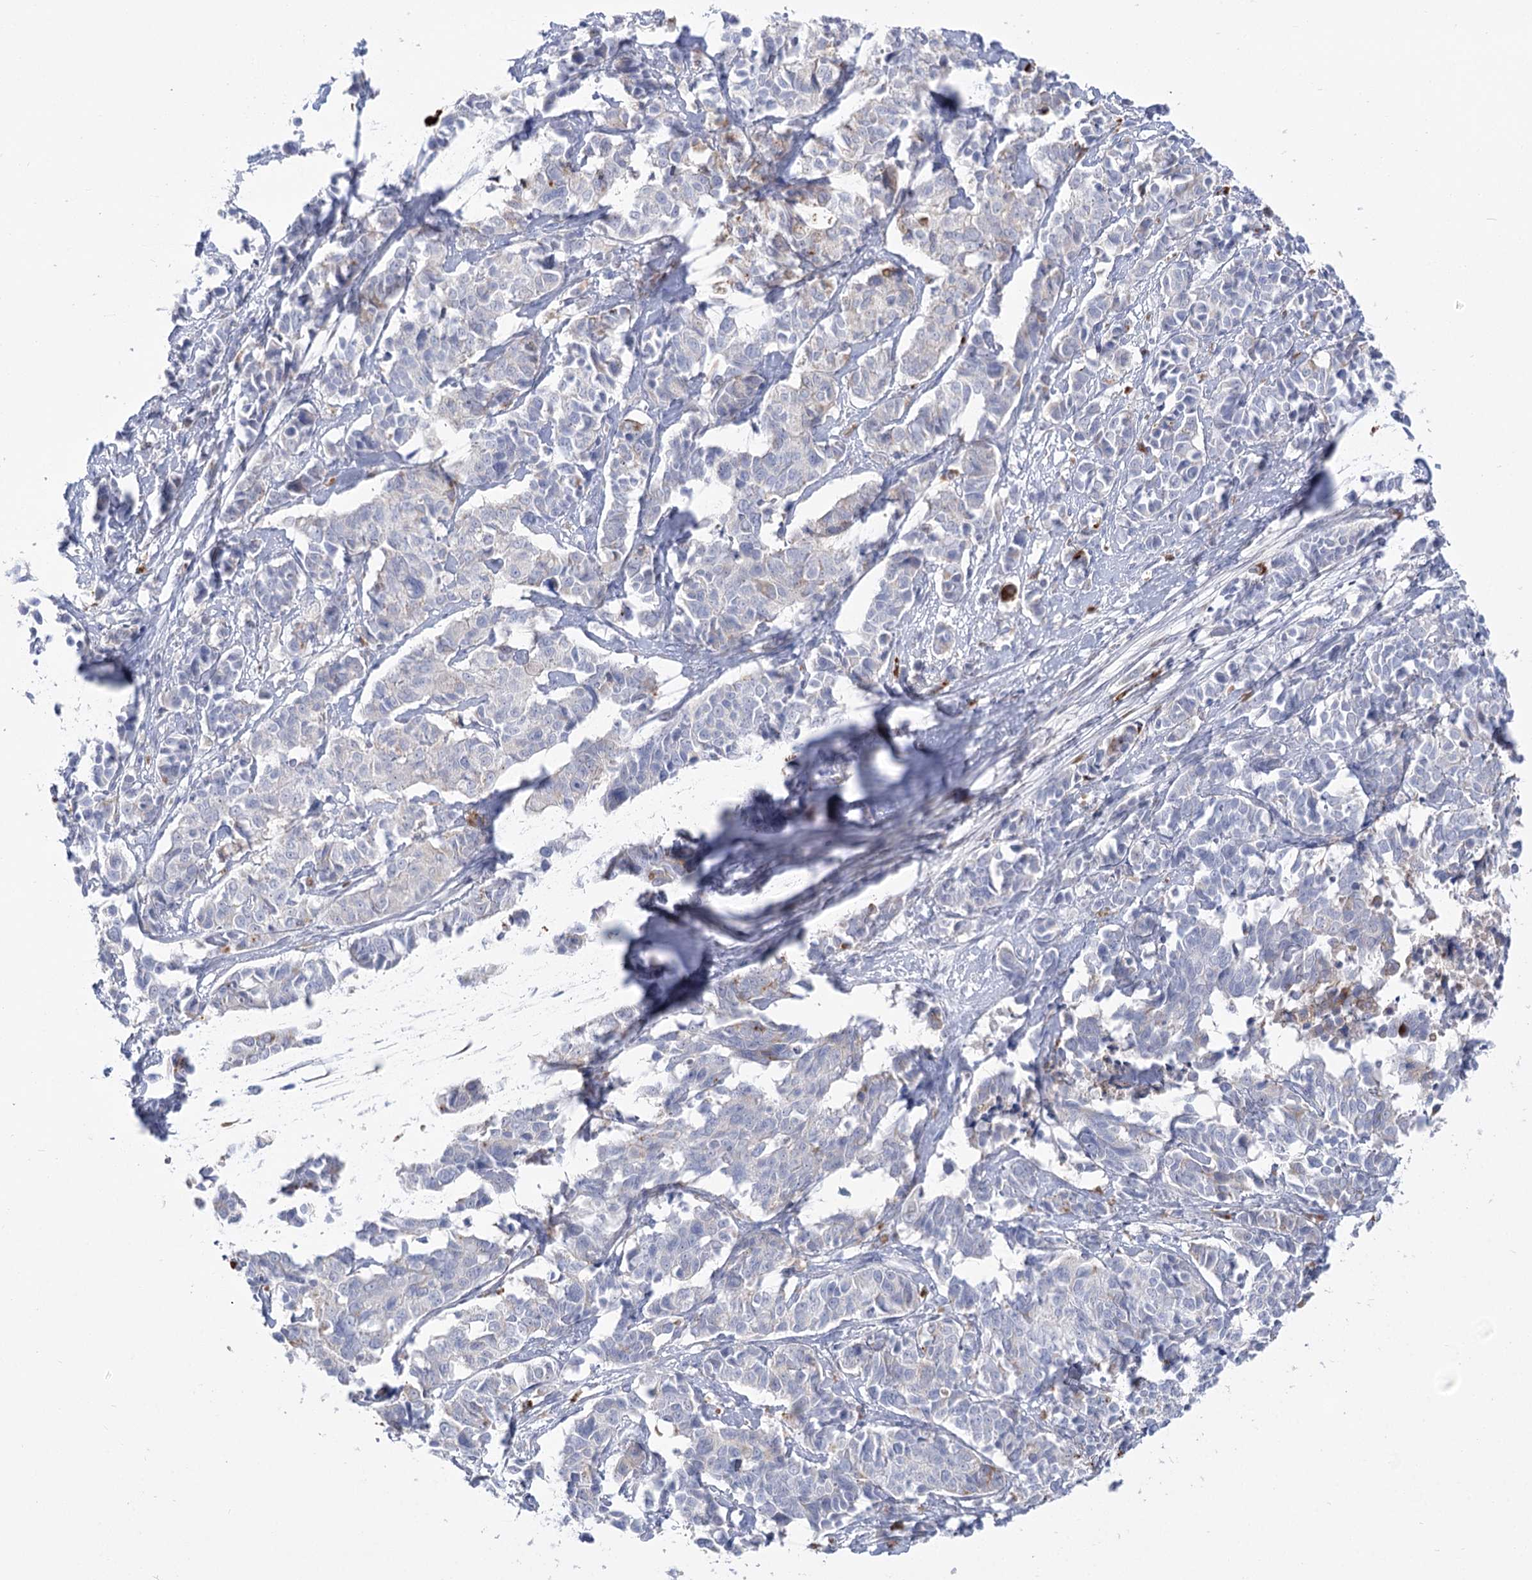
{"staining": {"intensity": "negative", "quantity": "none", "location": "none"}, "tissue": "cervical cancer", "cell_type": "Tumor cells", "image_type": "cancer", "snomed": [{"axis": "morphology", "description": "Normal tissue, NOS"}, {"axis": "morphology", "description": "Squamous cell carcinoma, NOS"}, {"axis": "topography", "description": "Cervix"}], "caption": "Immunohistochemistry of squamous cell carcinoma (cervical) reveals no positivity in tumor cells. Nuclei are stained in blue.", "gene": "SIAE", "patient": {"sex": "female", "age": 35}}